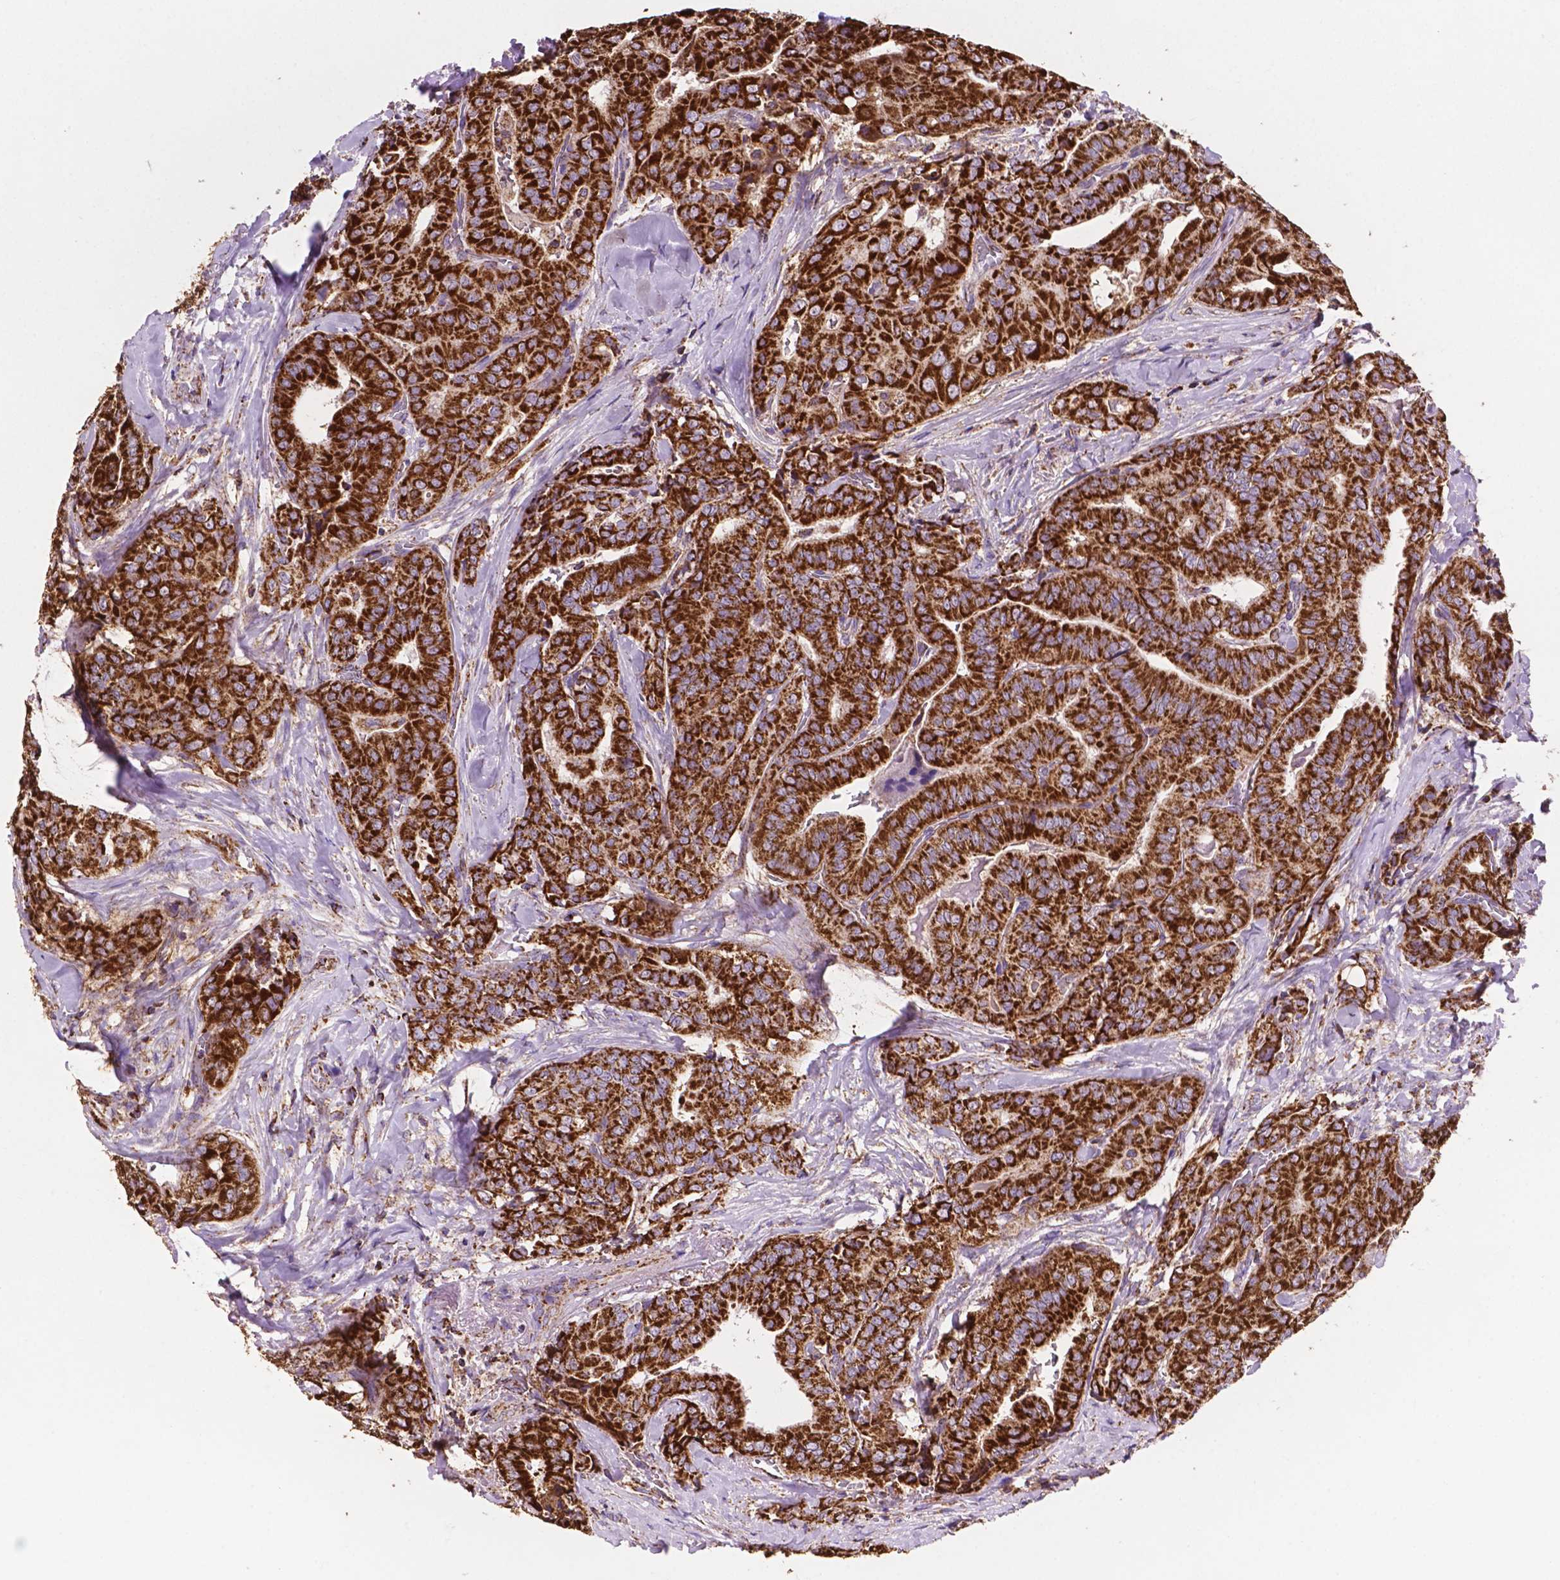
{"staining": {"intensity": "strong", "quantity": ">75%", "location": "cytoplasmic/membranous"}, "tissue": "thyroid cancer", "cell_type": "Tumor cells", "image_type": "cancer", "snomed": [{"axis": "morphology", "description": "Papillary adenocarcinoma, NOS"}, {"axis": "topography", "description": "Thyroid gland"}], "caption": "A photomicrograph of human thyroid cancer (papillary adenocarcinoma) stained for a protein exhibits strong cytoplasmic/membranous brown staining in tumor cells. (brown staining indicates protein expression, while blue staining denotes nuclei).", "gene": "HSPD1", "patient": {"sex": "male", "age": 61}}